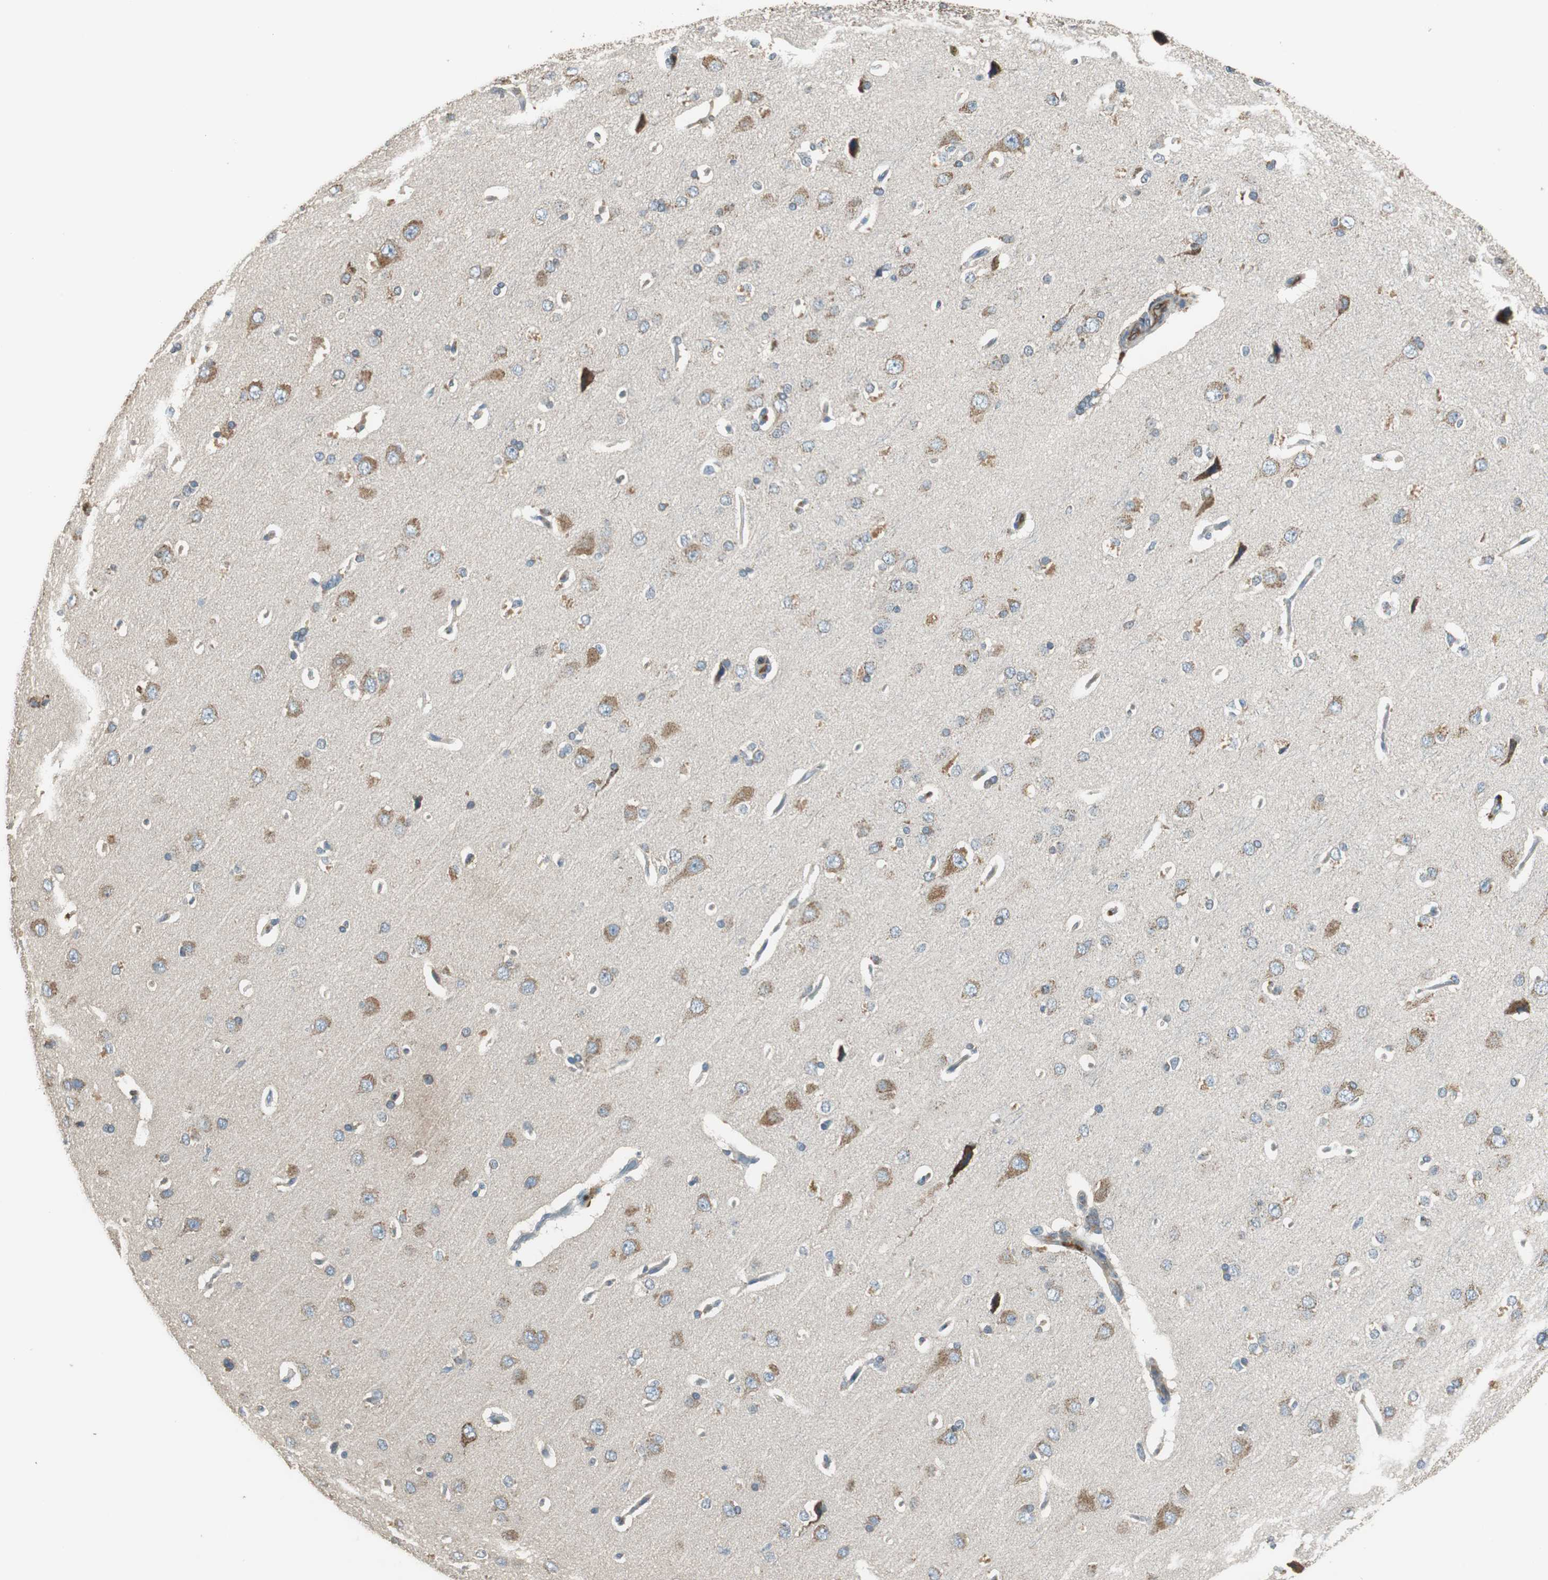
{"staining": {"intensity": "negative", "quantity": "none", "location": "none"}, "tissue": "cerebral cortex", "cell_type": "Endothelial cells", "image_type": "normal", "snomed": [{"axis": "morphology", "description": "Normal tissue, NOS"}, {"axis": "topography", "description": "Cerebral cortex"}], "caption": "Micrograph shows no protein positivity in endothelial cells of unremarkable cerebral cortex.", "gene": "MSTO1", "patient": {"sex": "male", "age": 62}}